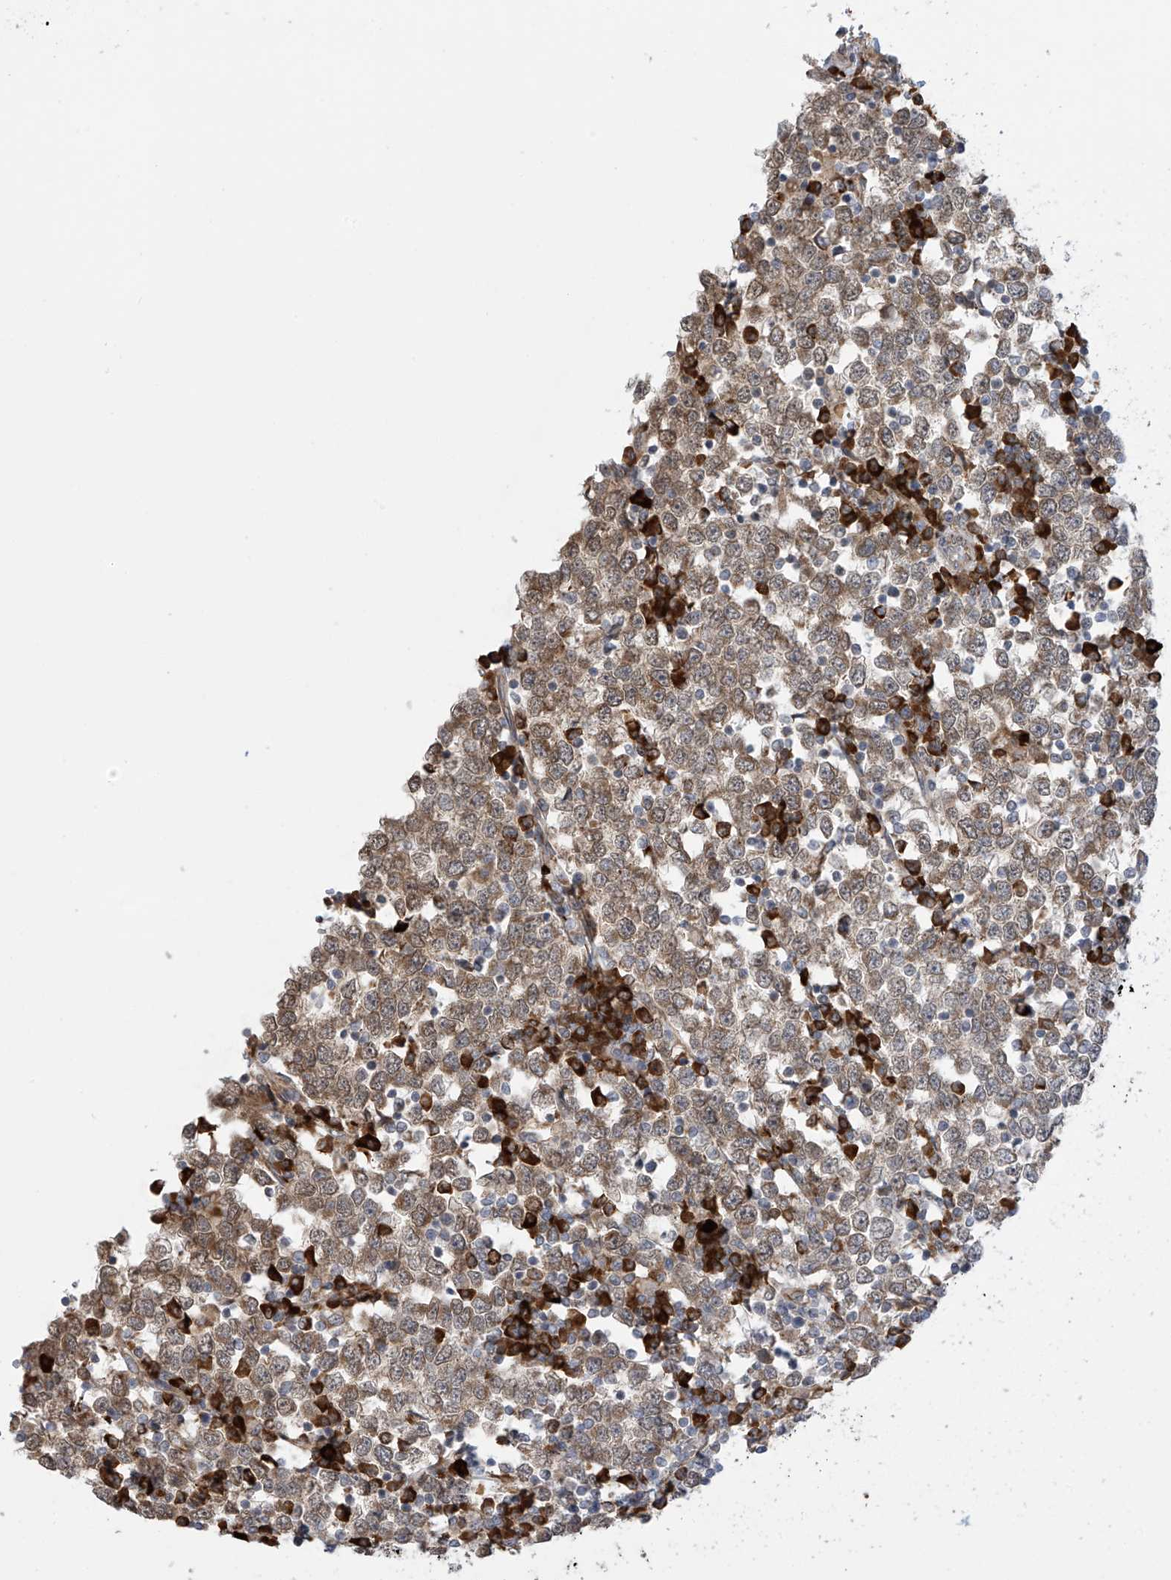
{"staining": {"intensity": "weak", "quantity": ">75%", "location": "cytoplasmic/membranous"}, "tissue": "testis cancer", "cell_type": "Tumor cells", "image_type": "cancer", "snomed": [{"axis": "morphology", "description": "Seminoma, NOS"}, {"axis": "topography", "description": "Testis"}], "caption": "A photomicrograph of human testis cancer (seminoma) stained for a protein exhibits weak cytoplasmic/membranous brown staining in tumor cells.", "gene": "KIAA1522", "patient": {"sex": "male", "age": 65}}